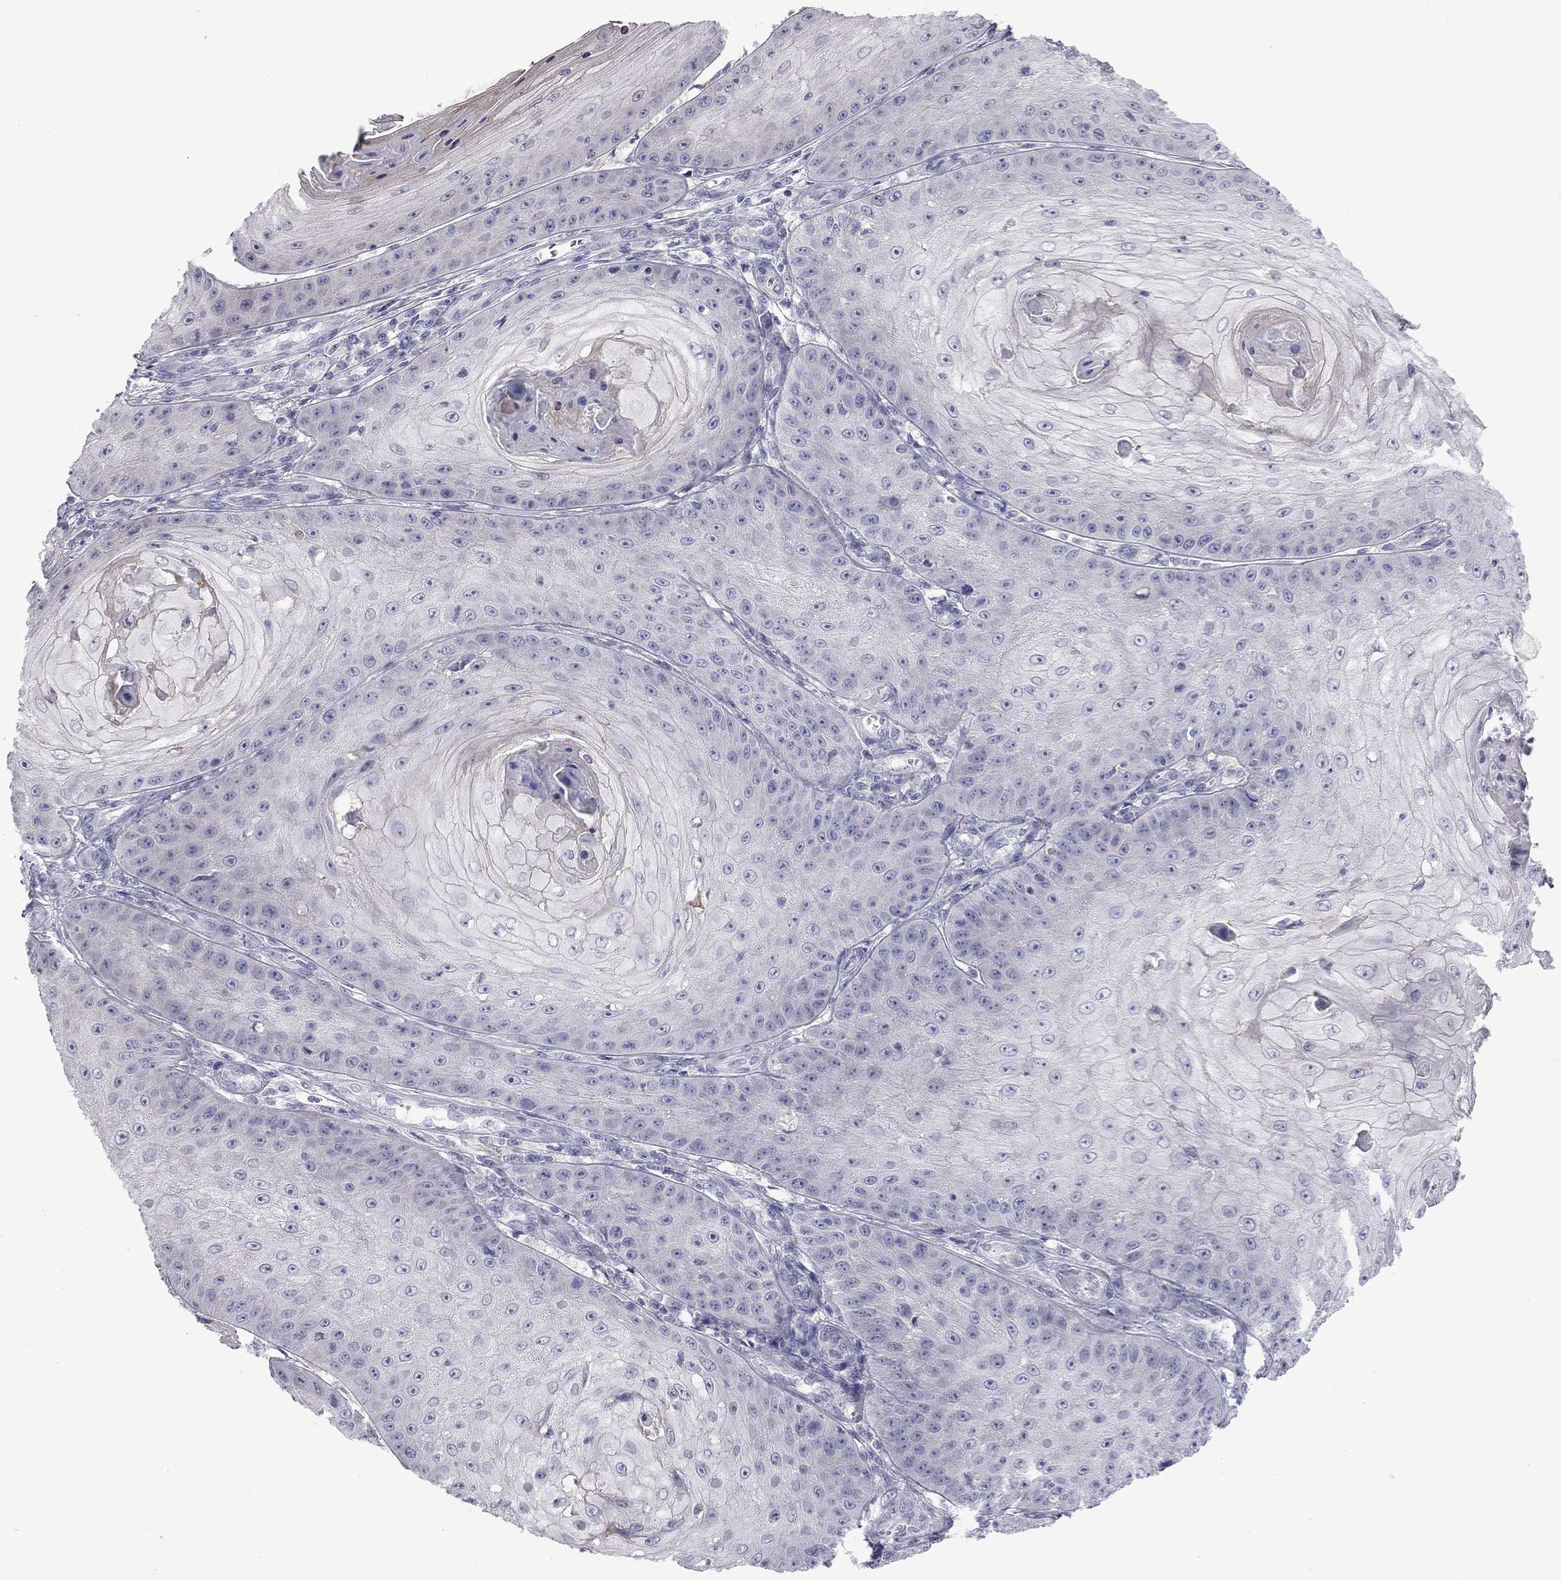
{"staining": {"intensity": "weak", "quantity": "<25%", "location": "cytoplasmic/membranous"}, "tissue": "skin cancer", "cell_type": "Tumor cells", "image_type": "cancer", "snomed": [{"axis": "morphology", "description": "Squamous cell carcinoma, NOS"}, {"axis": "topography", "description": "Skin"}], "caption": "Human skin cancer (squamous cell carcinoma) stained for a protein using IHC displays no positivity in tumor cells.", "gene": "NRARP", "patient": {"sex": "male", "age": 70}}